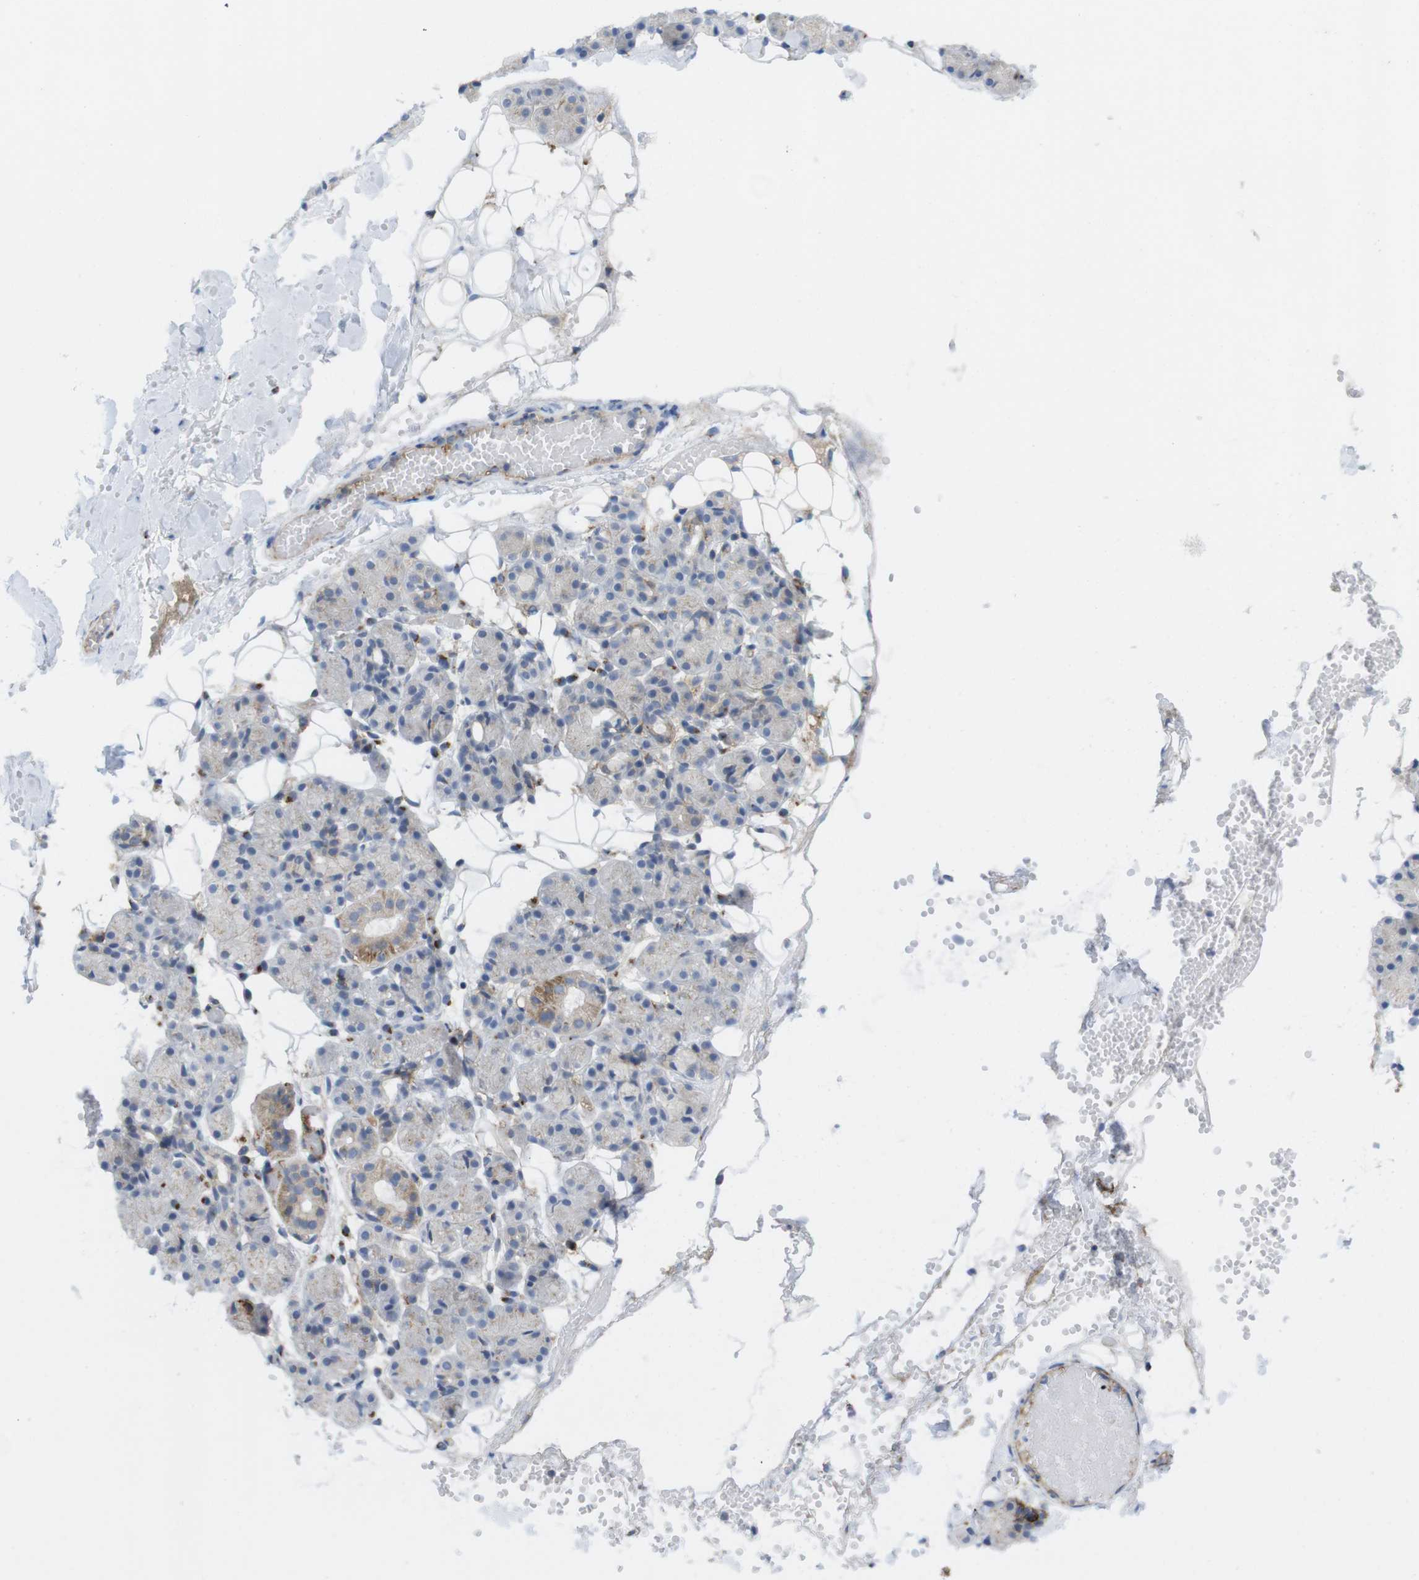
{"staining": {"intensity": "moderate", "quantity": "<25%", "location": "cytoplasmic/membranous"}, "tissue": "salivary gland", "cell_type": "Glandular cells", "image_type": "normal", "snomed": [{"axis": "morphology", "description": "Normal tissue, NOS"}, {"axis": "topography", "description": "Salivary gland"}], "caption": "High-power microscopy captured an immunohistochemistry micrograph of unremarkable salivary gland, revealing moderate cytoplasmic/membranous staining in approximately <25% of glandular cells. The staining was performed using DAB to visualize the protein expression in brown, while the nuclei were stained in blue with hematoxylin (Magnification: 20x).", "gene": "CCR6", "patient": {"sex": "male", "age": 63}}